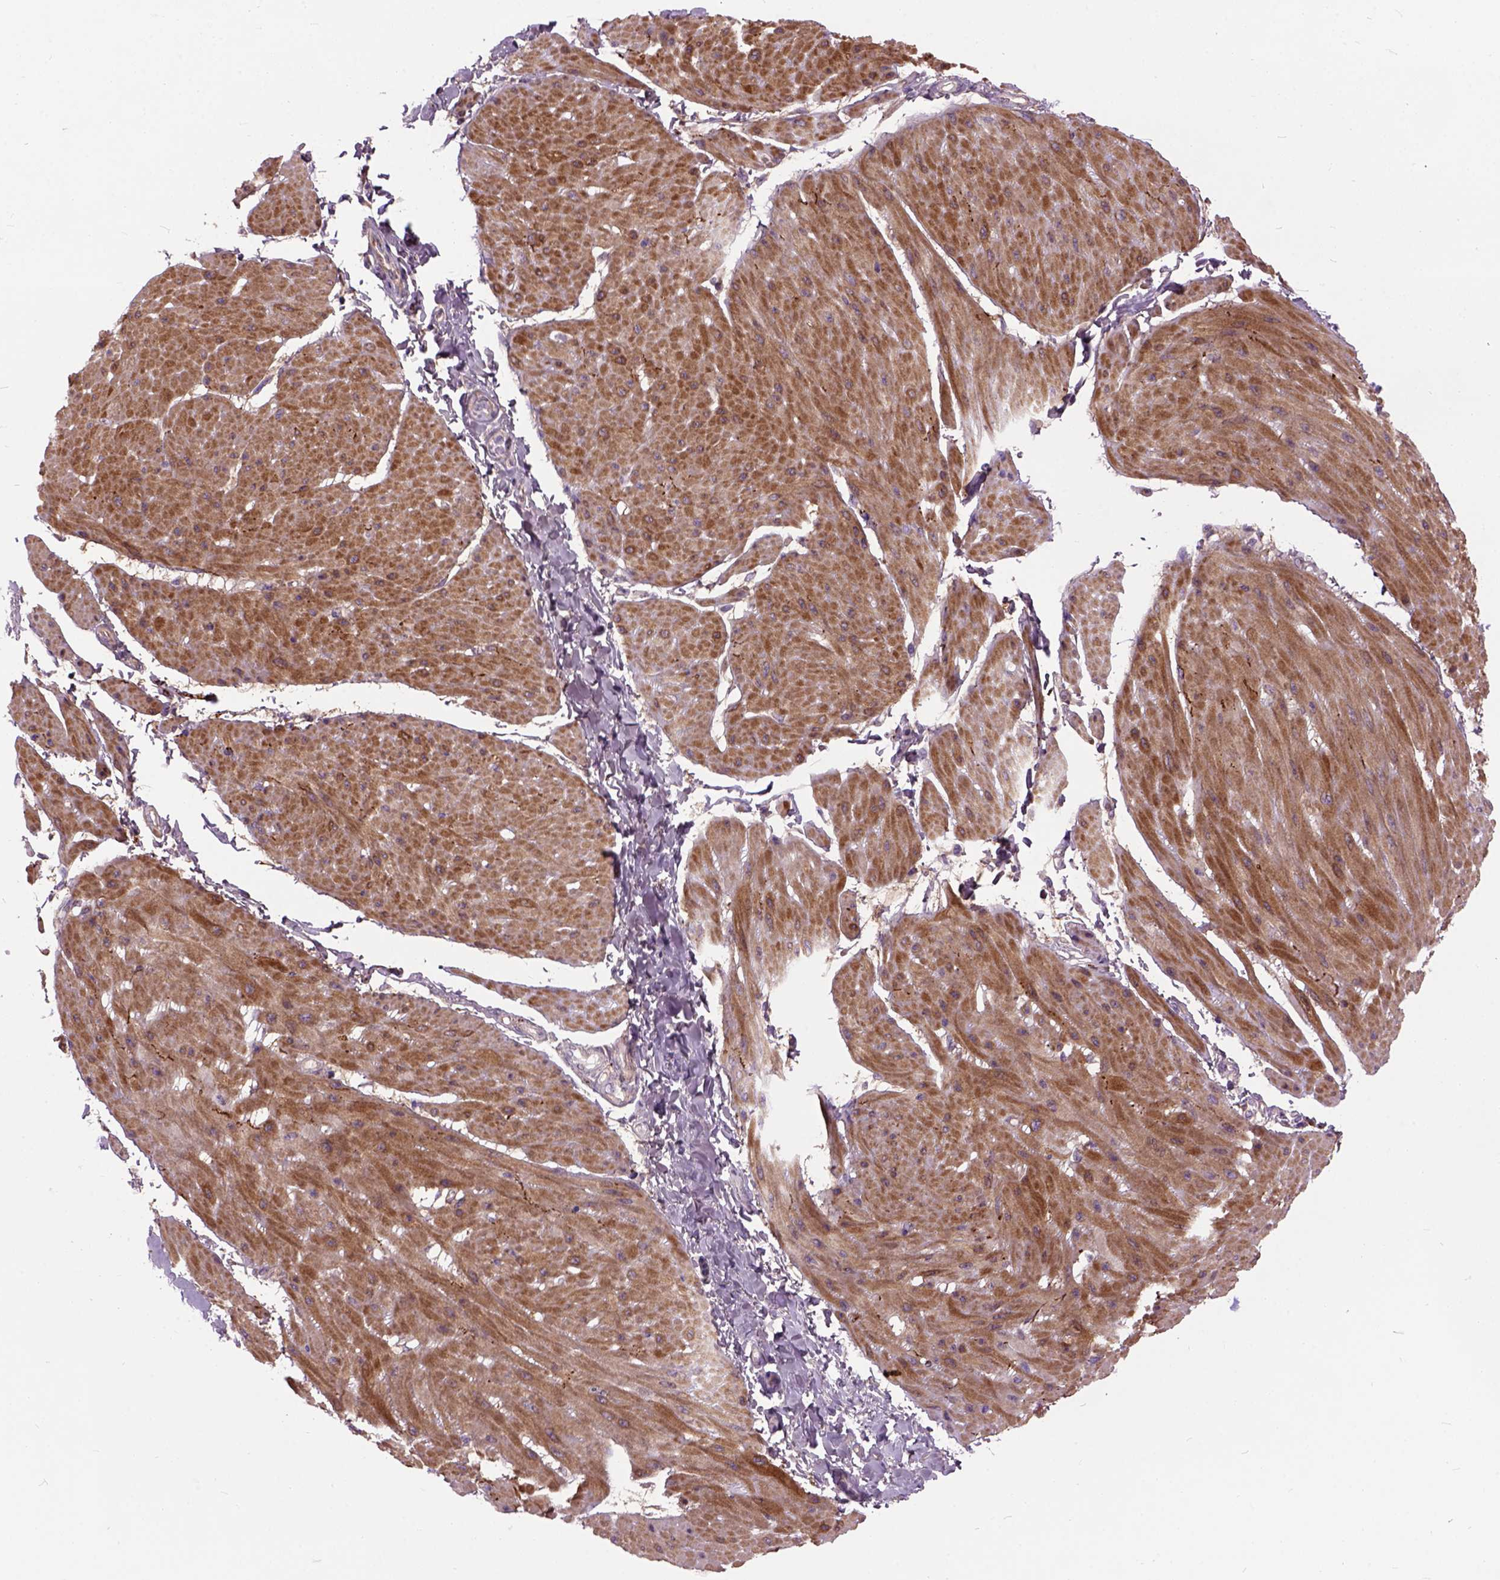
{"staining": {"intensity": "moderate", "quantity": ">75%", "location": "cytoplasmic/membranous"}, "tissue": "adipose tissue", "cell_type": "Adipocytes", "image_type": "normal", "snomed": [{"axis": "morphology", "description": "Normal tissue, NOS"}, {"axis": "topography", "description": "Urinary bladder"}, {"axis": "topography", "description": "Peripheral nerve tissue"}], "caption": "Immunohistochemical staining of normal adipose tissue demonstrates medium levels of moderate cytoplasmic/membranous positivity in approximately >75% of adipocytes.", "gene": "MAPT", "patient": {"sex": "female", "age": 60}}